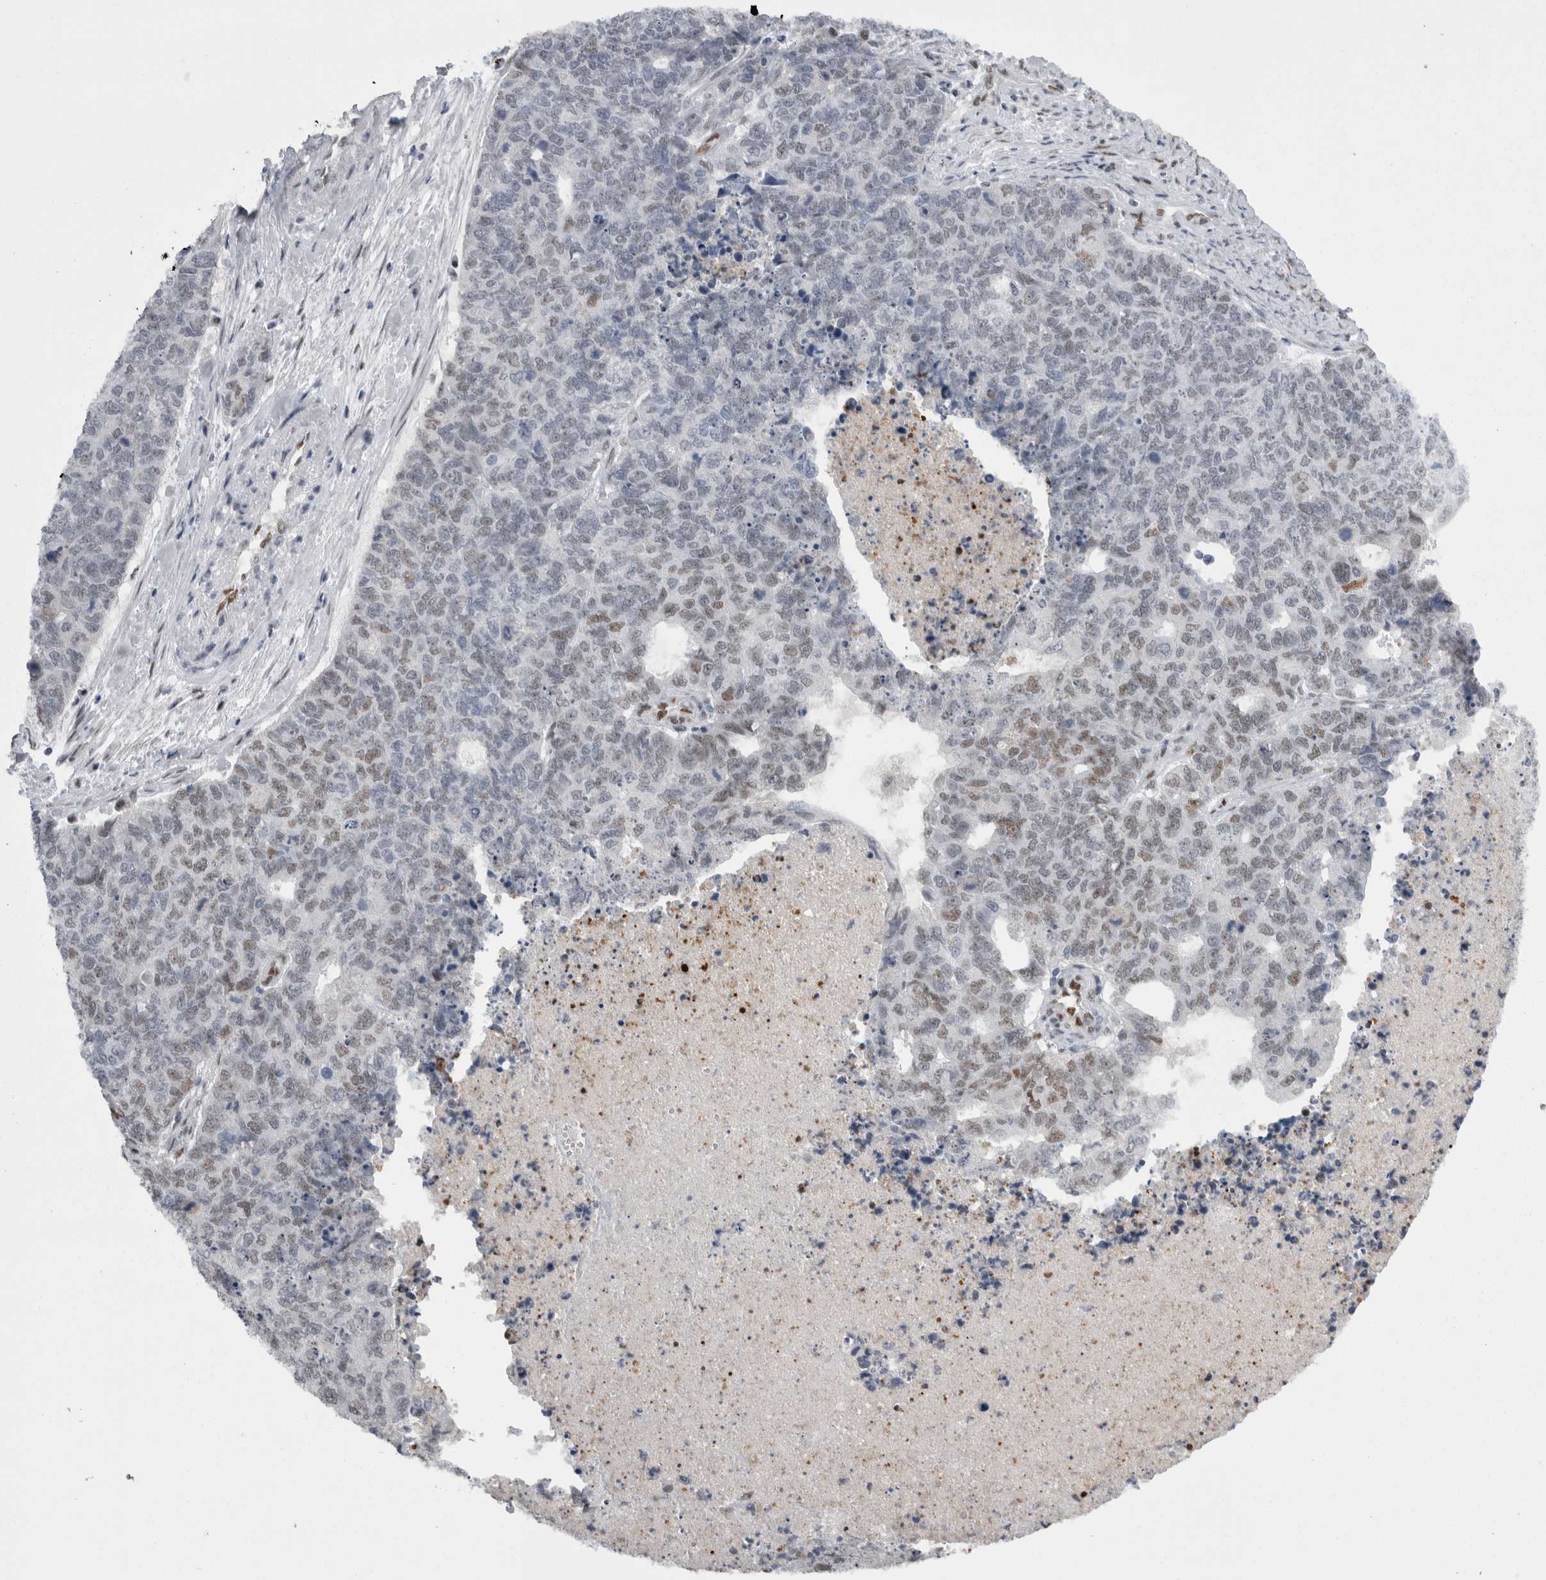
{"staining": {"intensity": "weak", "quantity": "25%-75%", "location": "nuclear"}, "tissue": "cervical cancer", "cell_type": "Tumor cells", "image_type": "cancer", "snomed": [{"axis": "morphology", "description": "Squamous cell carcinoma, NOS"}, {"axis": "topography", "description": "Cervix"}], "caption": "The histopathology image reveals a brown stain indicating the presence of a protein in the nuclear of tumor cells in squamous cell carcinoma (cervical). Nuclei are stained in blue.", "gene": "C1orf54", "patient": {"sex": "female", "age": 63}}